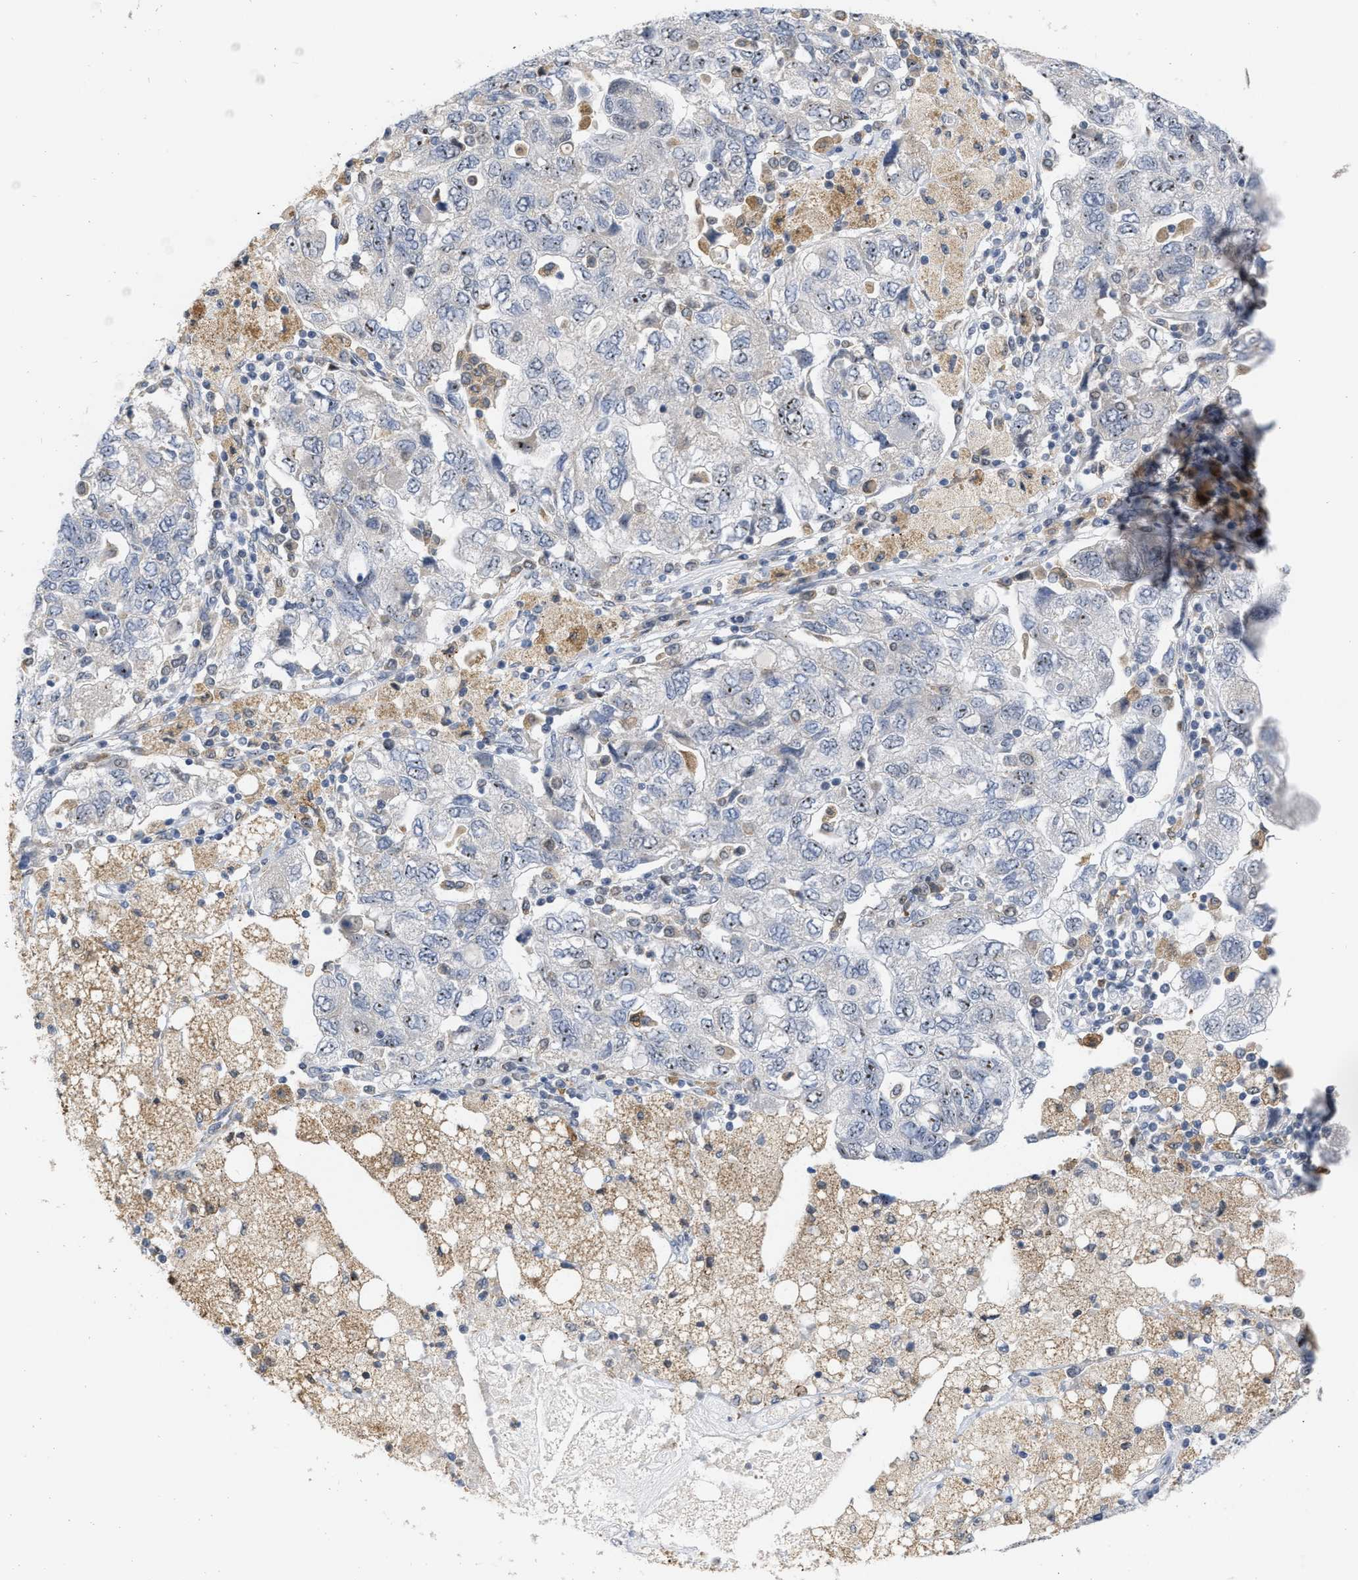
{"staining": {"intensity": "moderate", "quantity": "25%-75%", "location": "nuclear"}, "tissue": "ovarian cancer", "cell_type": "Tumor cells", "image_type": "cancer", "snomed": [{"axis": "morphology", "description": "Carcinoma, NOS"}, {"axis": "morphology", "description": "Cystadenocarcinoma, serous, NOS"}, {"axis": "topography", "description": "Ovary"}], "caption": "High-magnification brightfield microscopy of ovarian serous cystadenocarcinoma stained with DAB (3,3'-diaminobenzidine) (brown) and counterstained with hematoxylin (blue). tumor cells exhibit moderate nuclear expression is appreciated in about25%-75% of cells.", "gene": "ELAC2", "patient": {"sex": "female", "age": 69}}